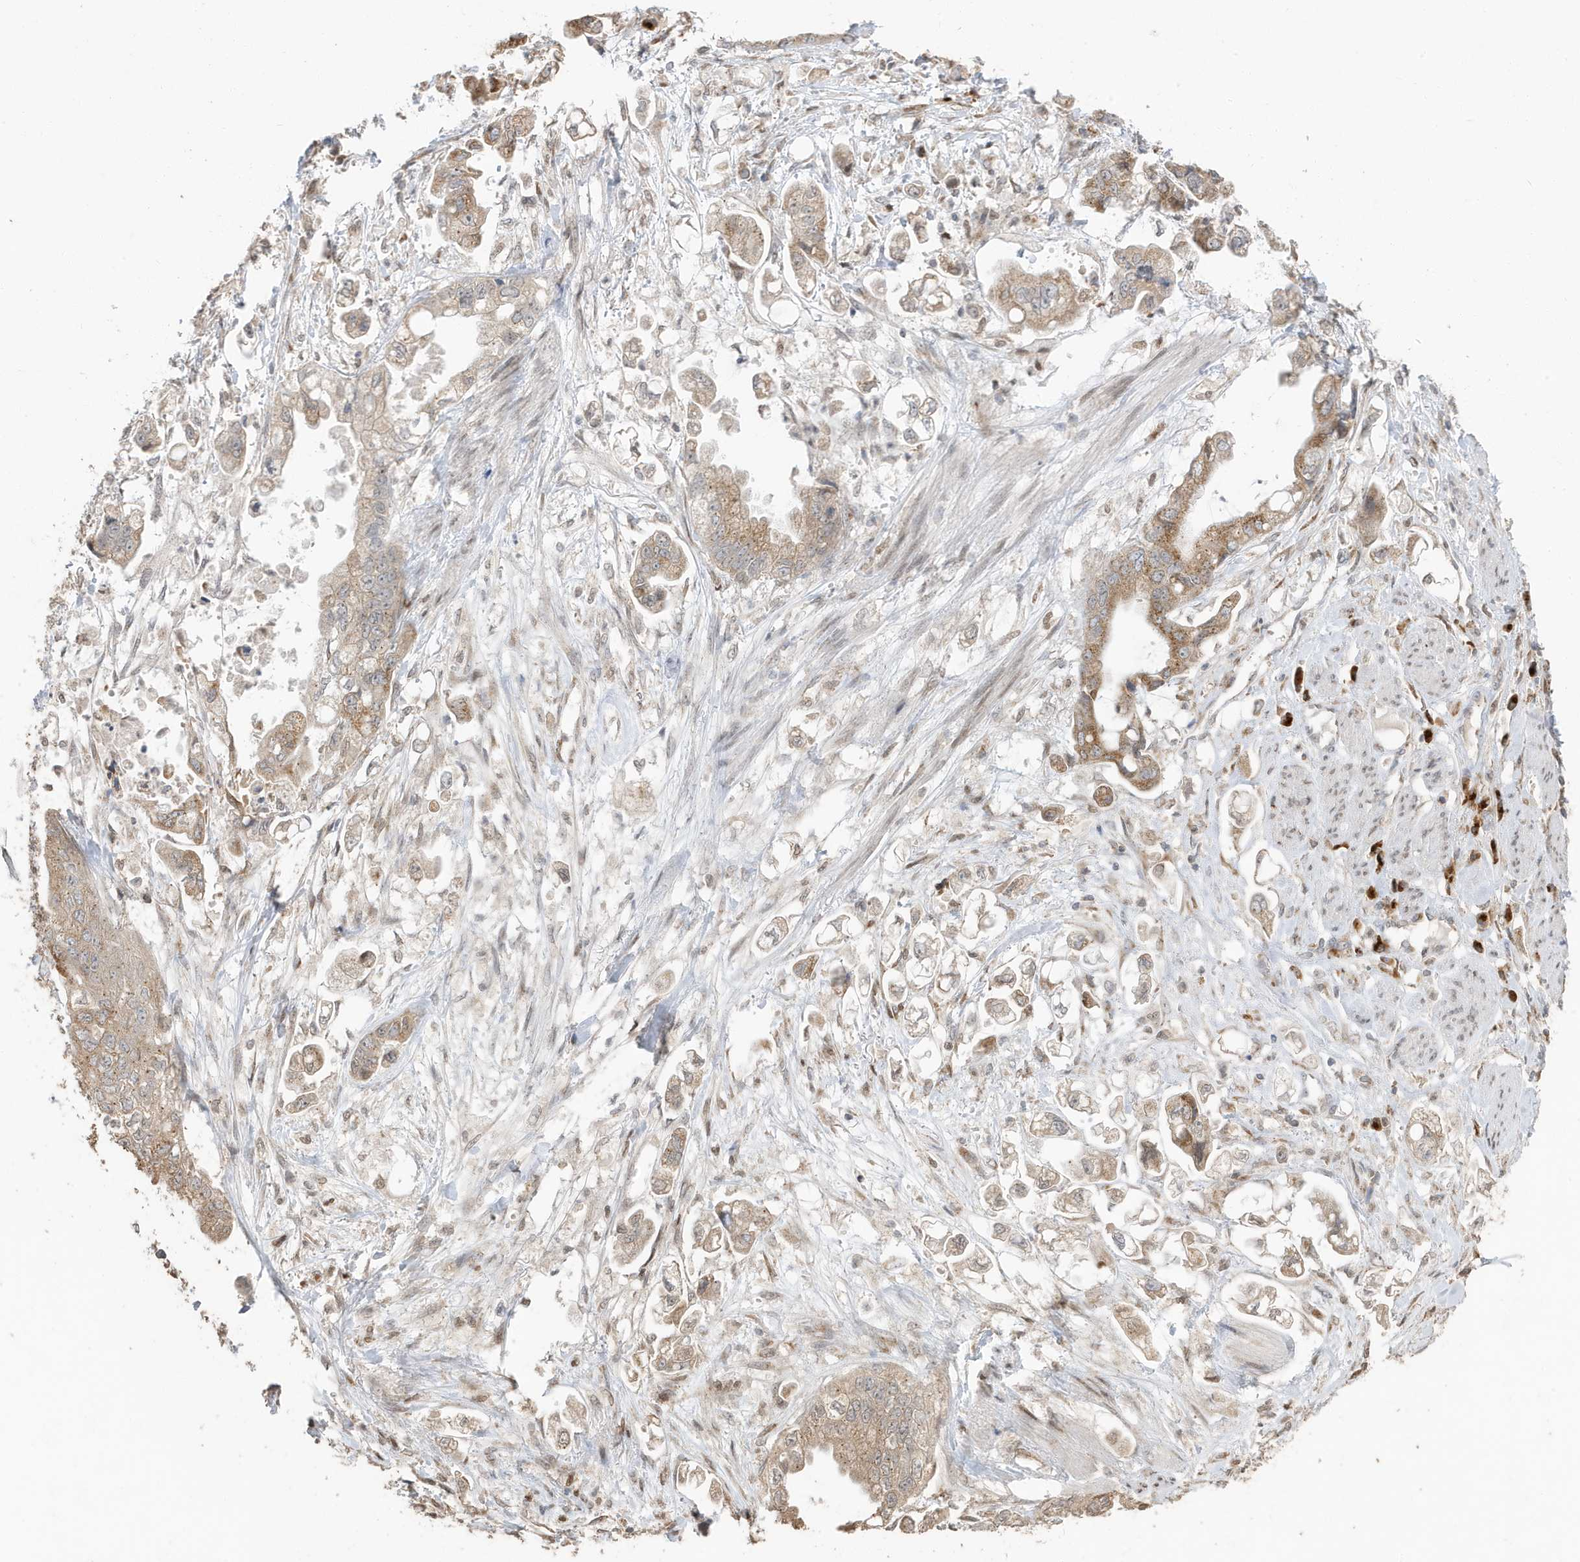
{"staining": {"intensity": "moderate", "quantity": "25%-75%", "location": "cytoplasmic/membranous"}, "tissue": "stomach cancer", "cell_type": "Tumor cells", "image_type": "cancer", "snomed": [{"axis": "morphology", "description": "Adenocarcinoma, NOS"}, {"axis": "topography", "description": "Stomach"}], "caption": "This image demonstrates immunohistochemistry staining of adenocarcinoma (stomach), with medium moderate cytoplasmic/membranous staining in approximately 25%-75% of tumor cells.", "gene": "RER1", "patient": {"sex": "male", "age": 62}}